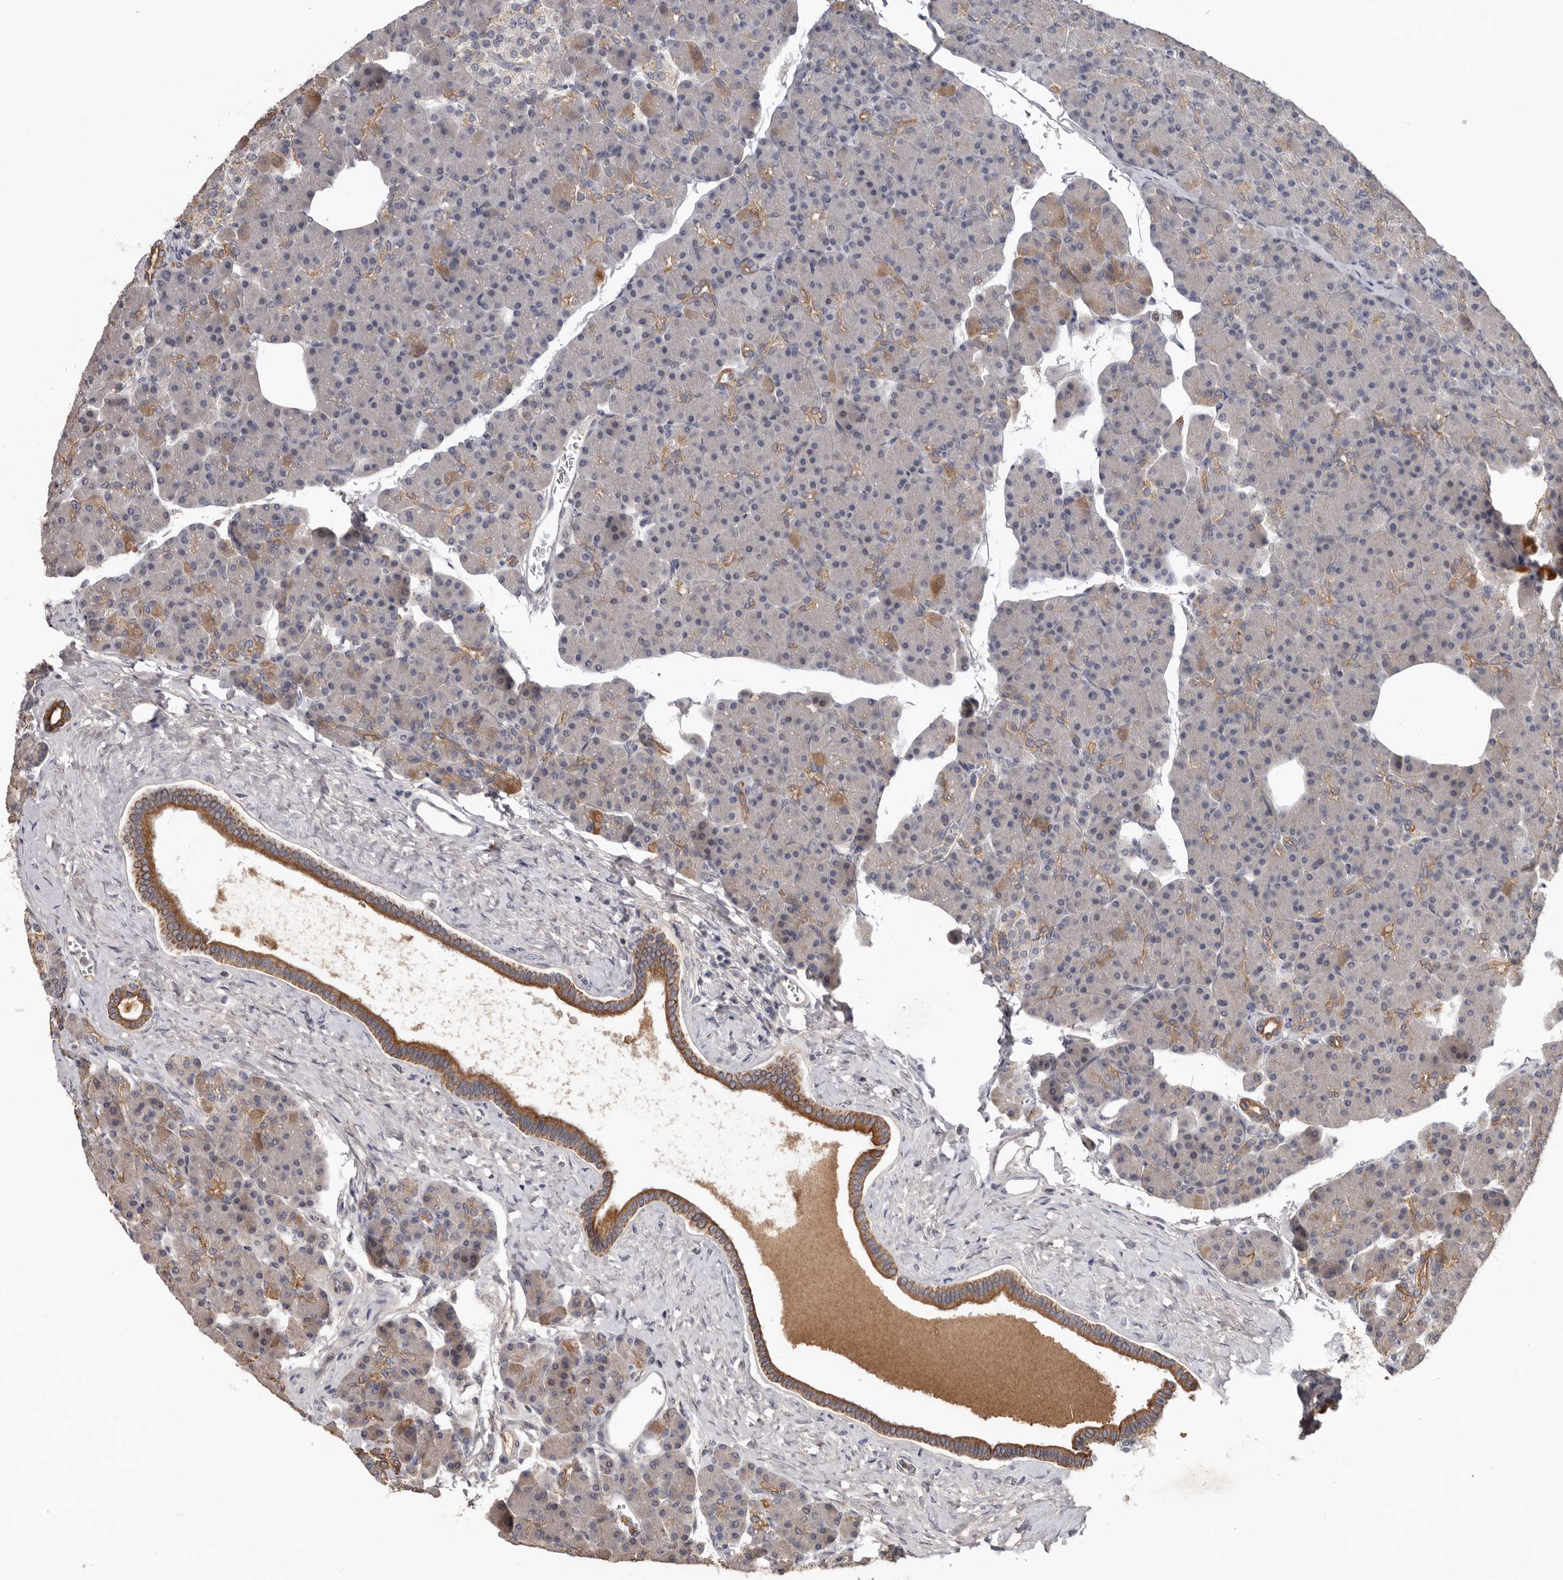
{"staining": {"intensity": "strong", "quantity": "<25%", "location": "cytoplasmic/membranous"}, "tissue": "pancreas", "cell_type": "Exocrine glandular cells", "image_type": "normal", "snomed": [{"axis": "morphology", "description": "Normal tissue, NOS"}, {"axis": "topography", "description": "Pancreas"}], "caption": "An IHC micrograph of normal tissue is shown. Protein staining in brown shows strong cytoplasmic/membranous positivity in pancreas within exocrine glandular cells.", "gene": "NMUR1", "patient": {"sex": "female", "age": 43}}